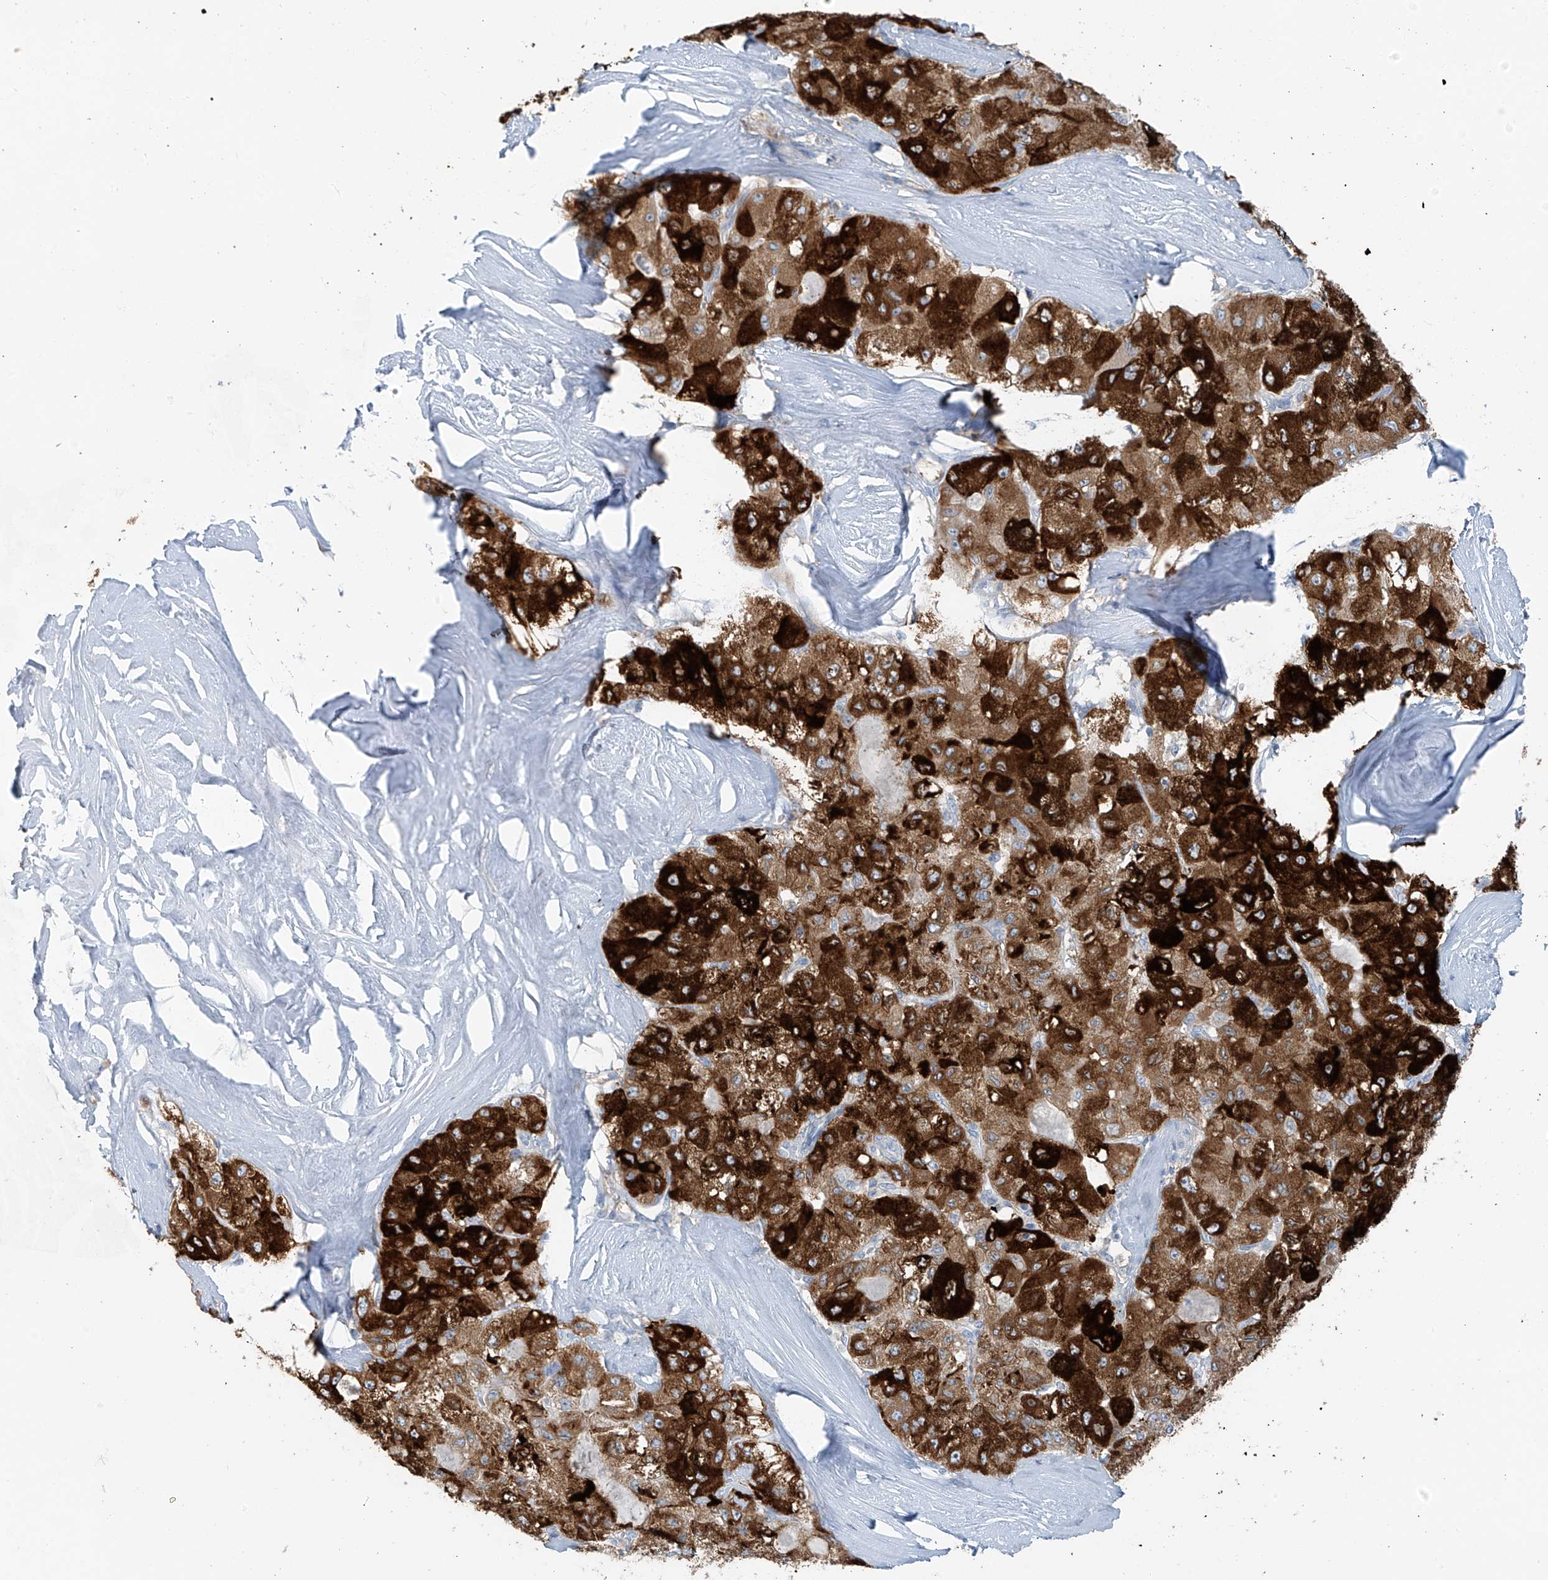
{"staining": {"intensity": "strong", "quantity": "25%-75%", "location": "cytoplasmic/membranous"}, "tissue": "liver cancer", "cell_type": "Tumor cells", "image_type": "cancer", "snomed": [{"axis": "morphology", "description": "Carcinoma, Hepatocellular, NOS"}, {"axis": "topography", "description": "Liver"}], "caption": "The photomicrograph displays a brown stain indicating the presence of a protein in the cytoplasmic/membranous of tumor cells in hepatocellular carcinoma (liver). (IHC, brightfield microscopy, high magnification).", "gene": "SLC25A43", "patient": {"sex": "male", "age": 80}}